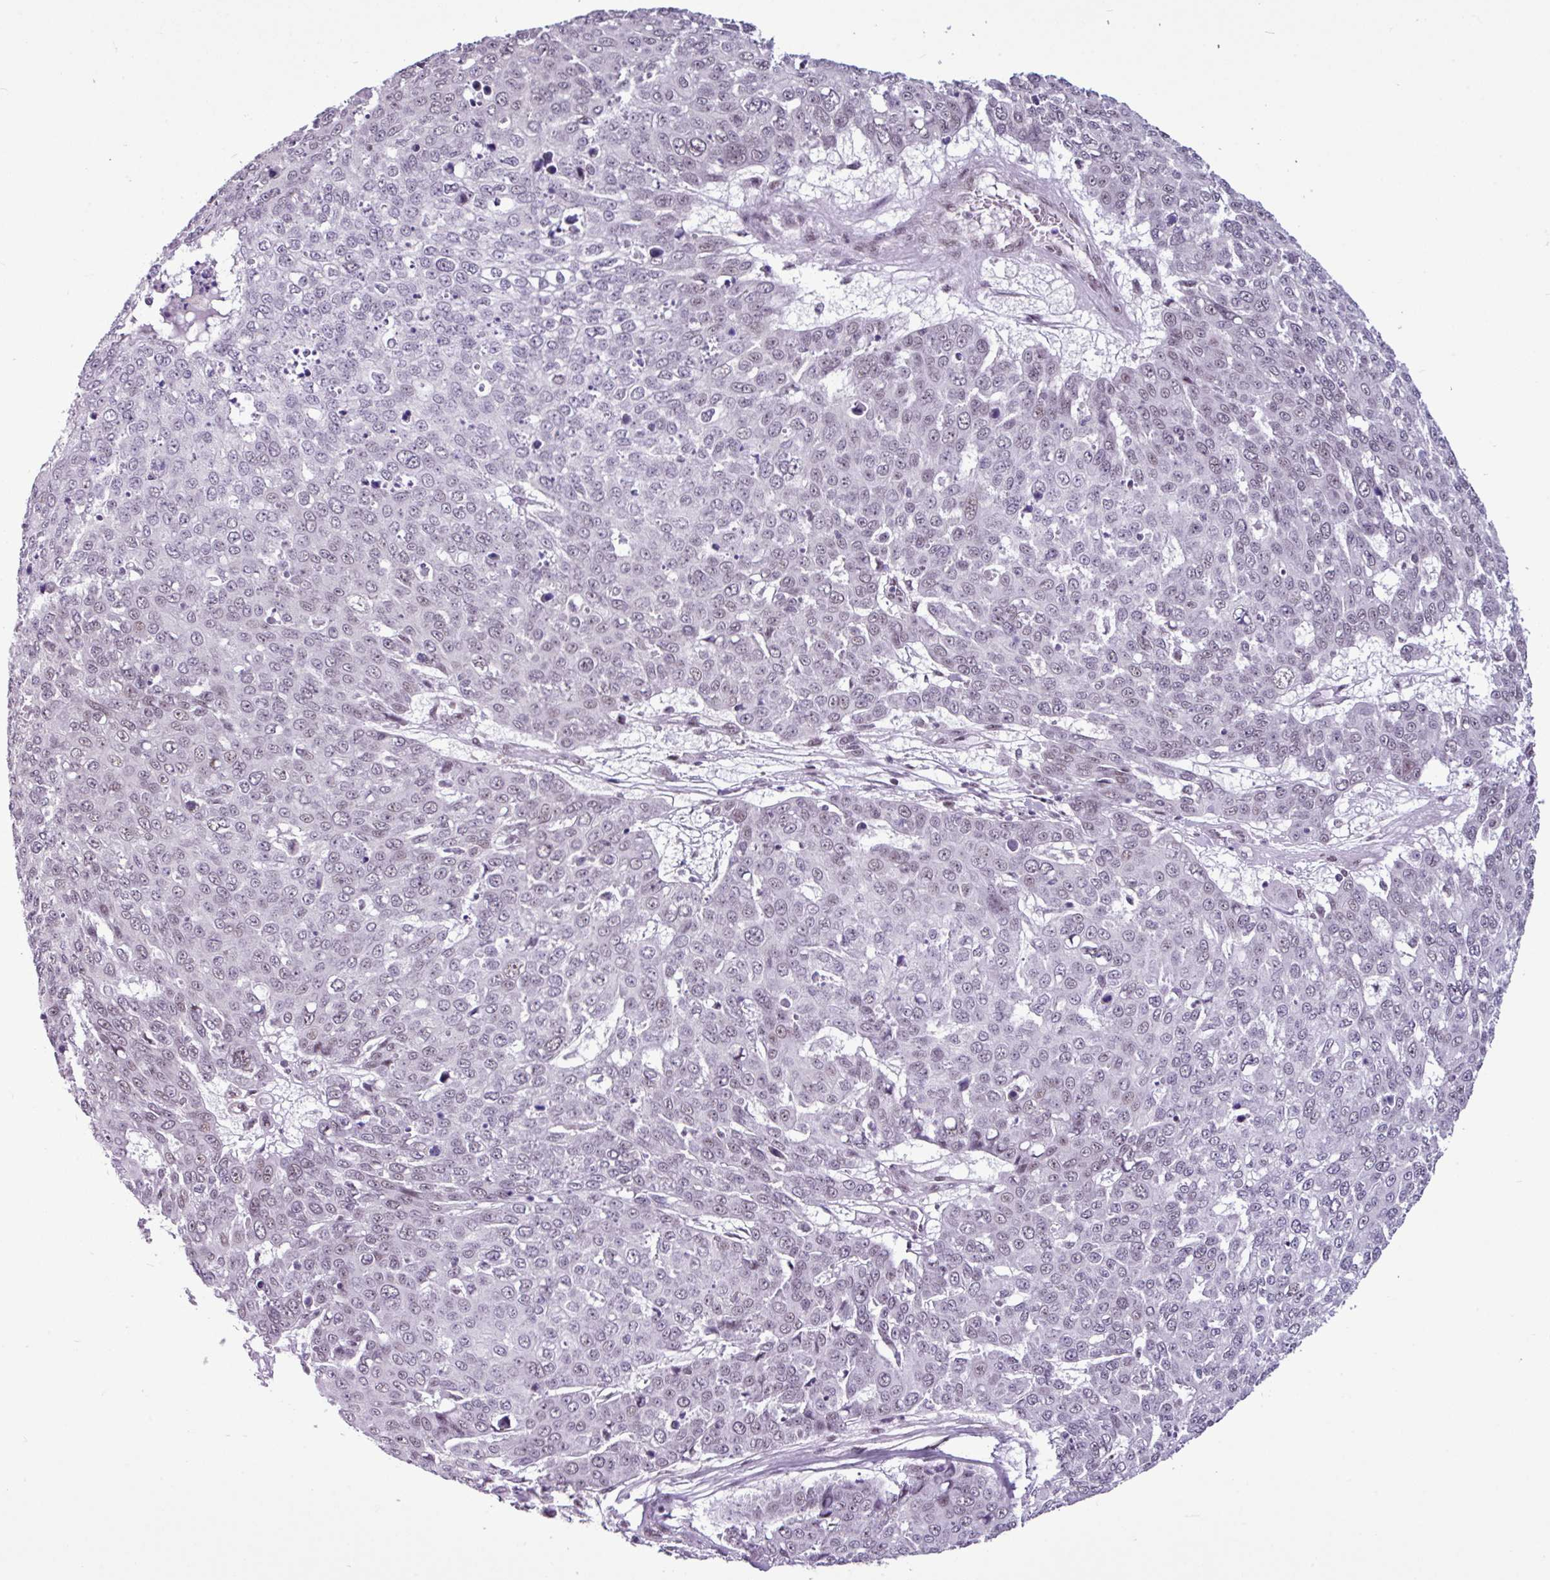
{"staining": {"intensity": "weak", "quantity": "<25%", "location": "nuclear"}, "tissue": "skin cancer", "cell_type": "Tumor cells", "image_type": "cancer", "snomed": [{"axis": "morphology", "description": "Squamous cell carcinoma, NOS"}, {"axis": "topography", "description": "Skin"}], "caption": "Histopathology image shows no significant protein positivity in tumor cells of skin squamous cell carcinoma.", "gene": "UTP18", "patient": {"sex": "male", "age": 71}}